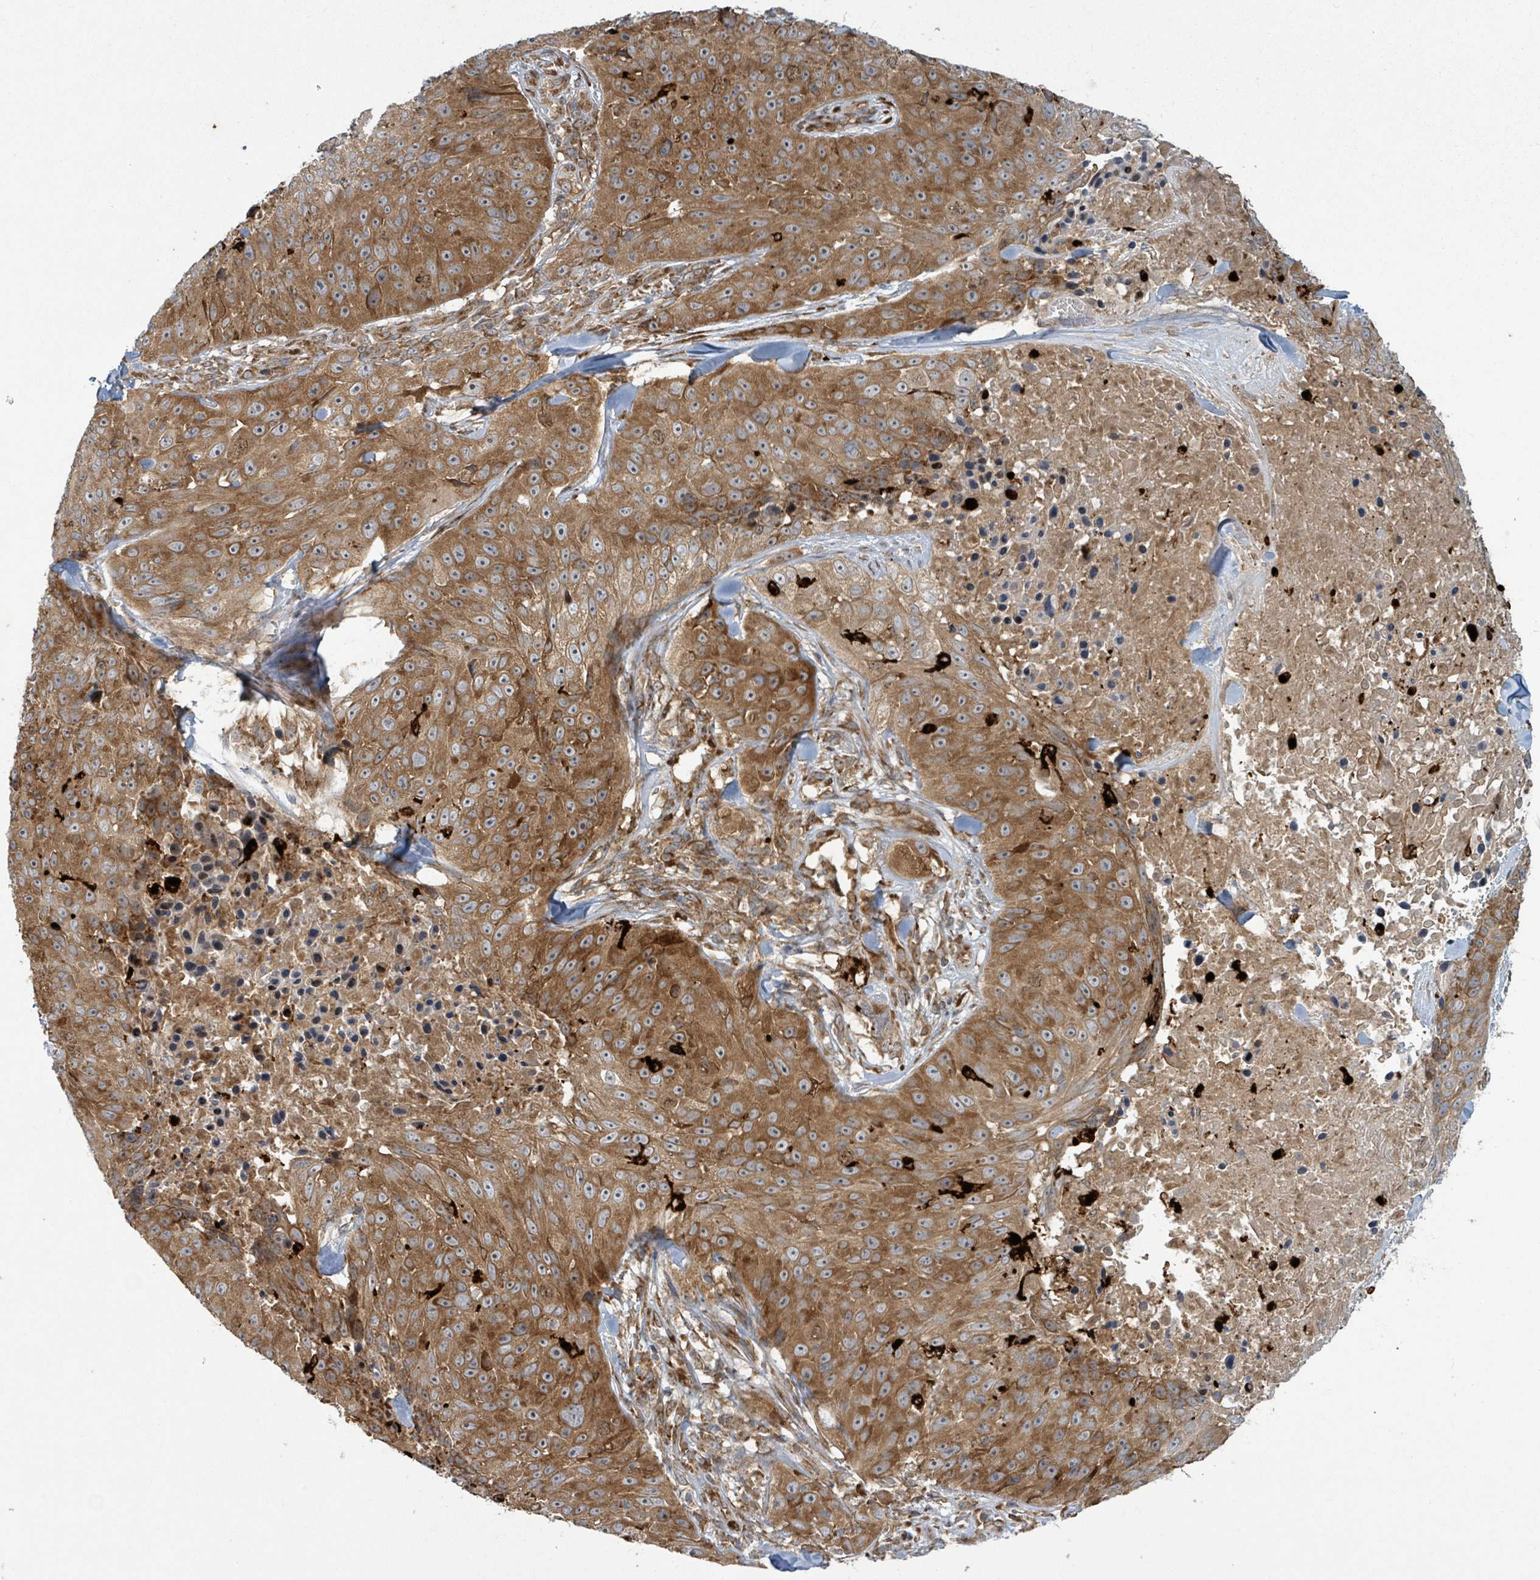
{"staining": {"intensity": "strong", "quantity": ">75%", "location": "cytoplasmic/membranous"}, "tissue": "skin cancer", "cell_type": "Tumor cells", "image_type": "cancer", "snomed": [{"axis": "morphology", "description": "Squamous cell carcinoma, NOS"}, {"axis": "topography", "description": "Skin"}], "caption": "Human skin squamous cell carcinoma stained with a brown dye reveals strong cytoplasmic/membranous positive positivity in about >75% of tumor cells.", "gene": "OR51E1", "patient": {"sex": "female", "age": 87}}